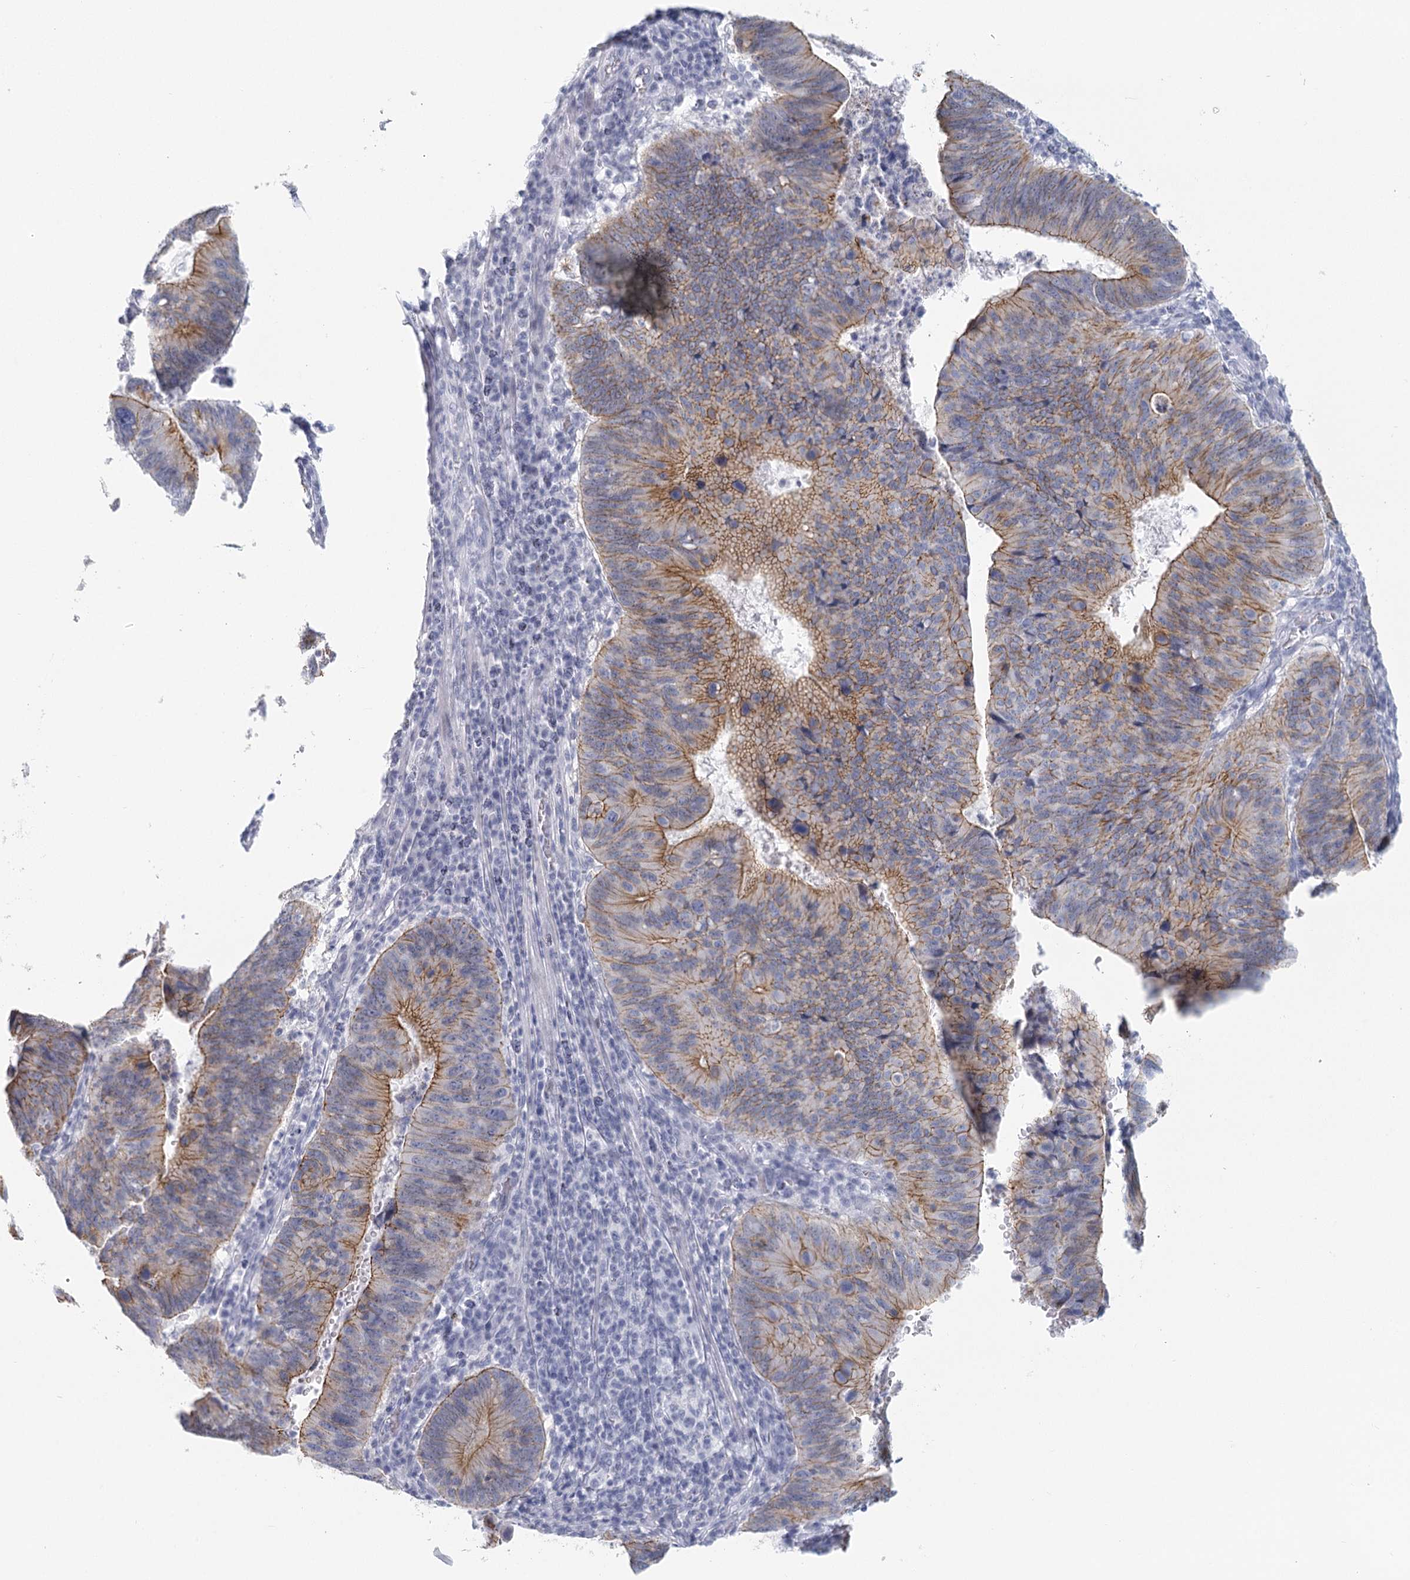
{"staining": {"intensity": "moderate", "quantity": "25%-75%", "location": "cytoplasmic/membranous"}, "tissue": "stomach cancer", "cell_type": "Tumor cells", "image_type": "cancer", "snomed": [{"axis": "morphology", "description": "Adenocarcinoma, NOS"}, {"axis": "topography", "description": "Stomach"}], "caption": "Stomach cancer stained with immunohistochemistry (IHC) shows moderate cytoplasmic/membranous staining in about 25%-75% of tumor cells. (DAB IHC, brown staining for protein, blue staining for nuclei).", "gene": "WNT8B", "patient": {"sex": "male", "age": 59}}